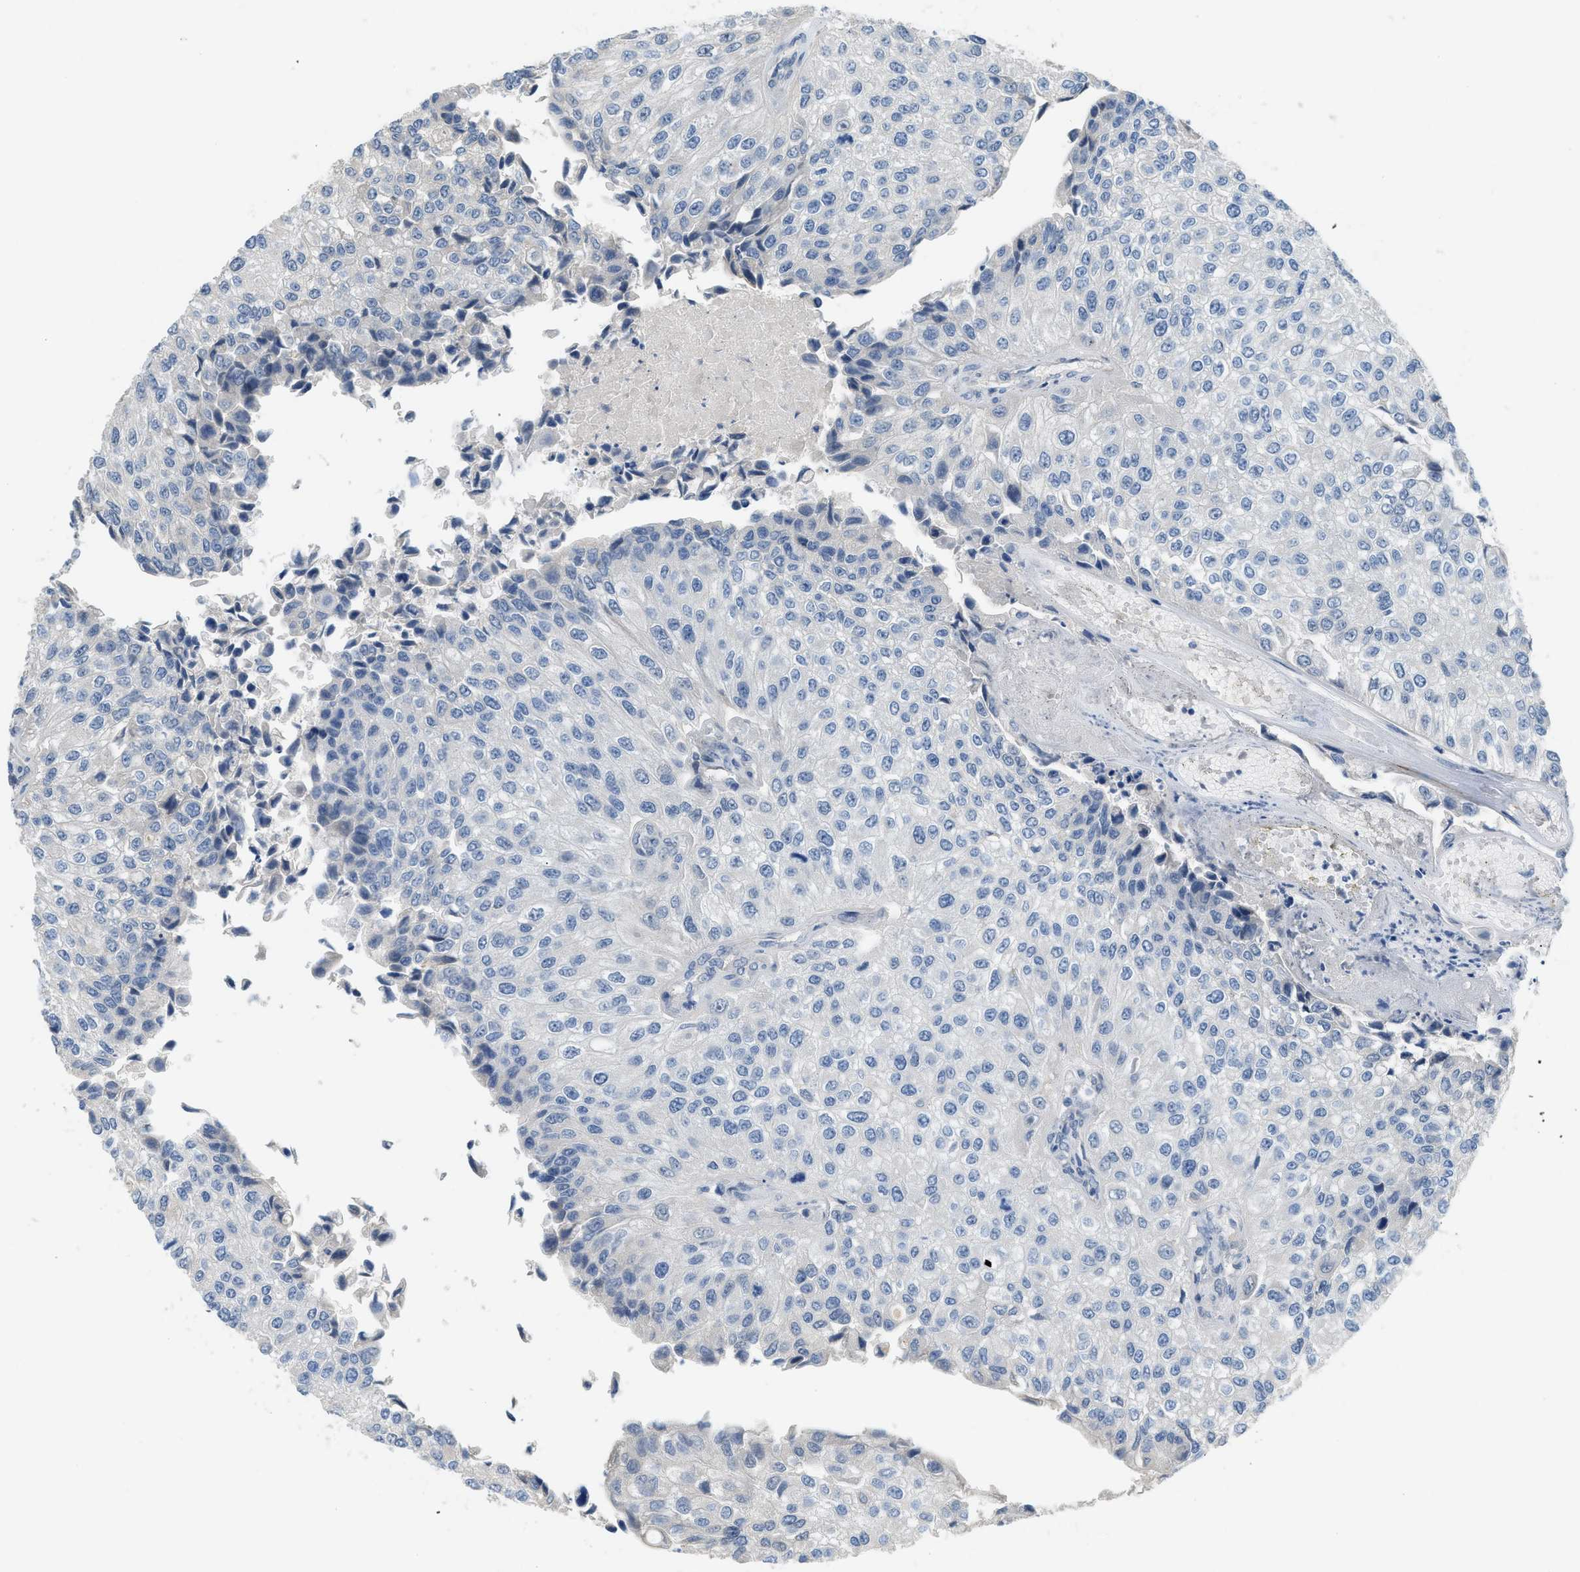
{"staining": {"intensity": "negative", "quantity": "none", "location": "none"}, "tissue": "urothelial cancer", "cell_type": "Tumor cells", "image_type": "cancer", "snomed": [{"axis": "morphology", "description": "Urothelial carcinoma, High grade"}, {"axis": "topography", "description": "Kidney"}, {"axis": "topography", "description": "Urinary bladder"}], "caption": "Tumor cells are negative for brown protein staining in urothelial cancer.", "gene": "TMEM154", "patient": {"sex": "male", "age": 77}}